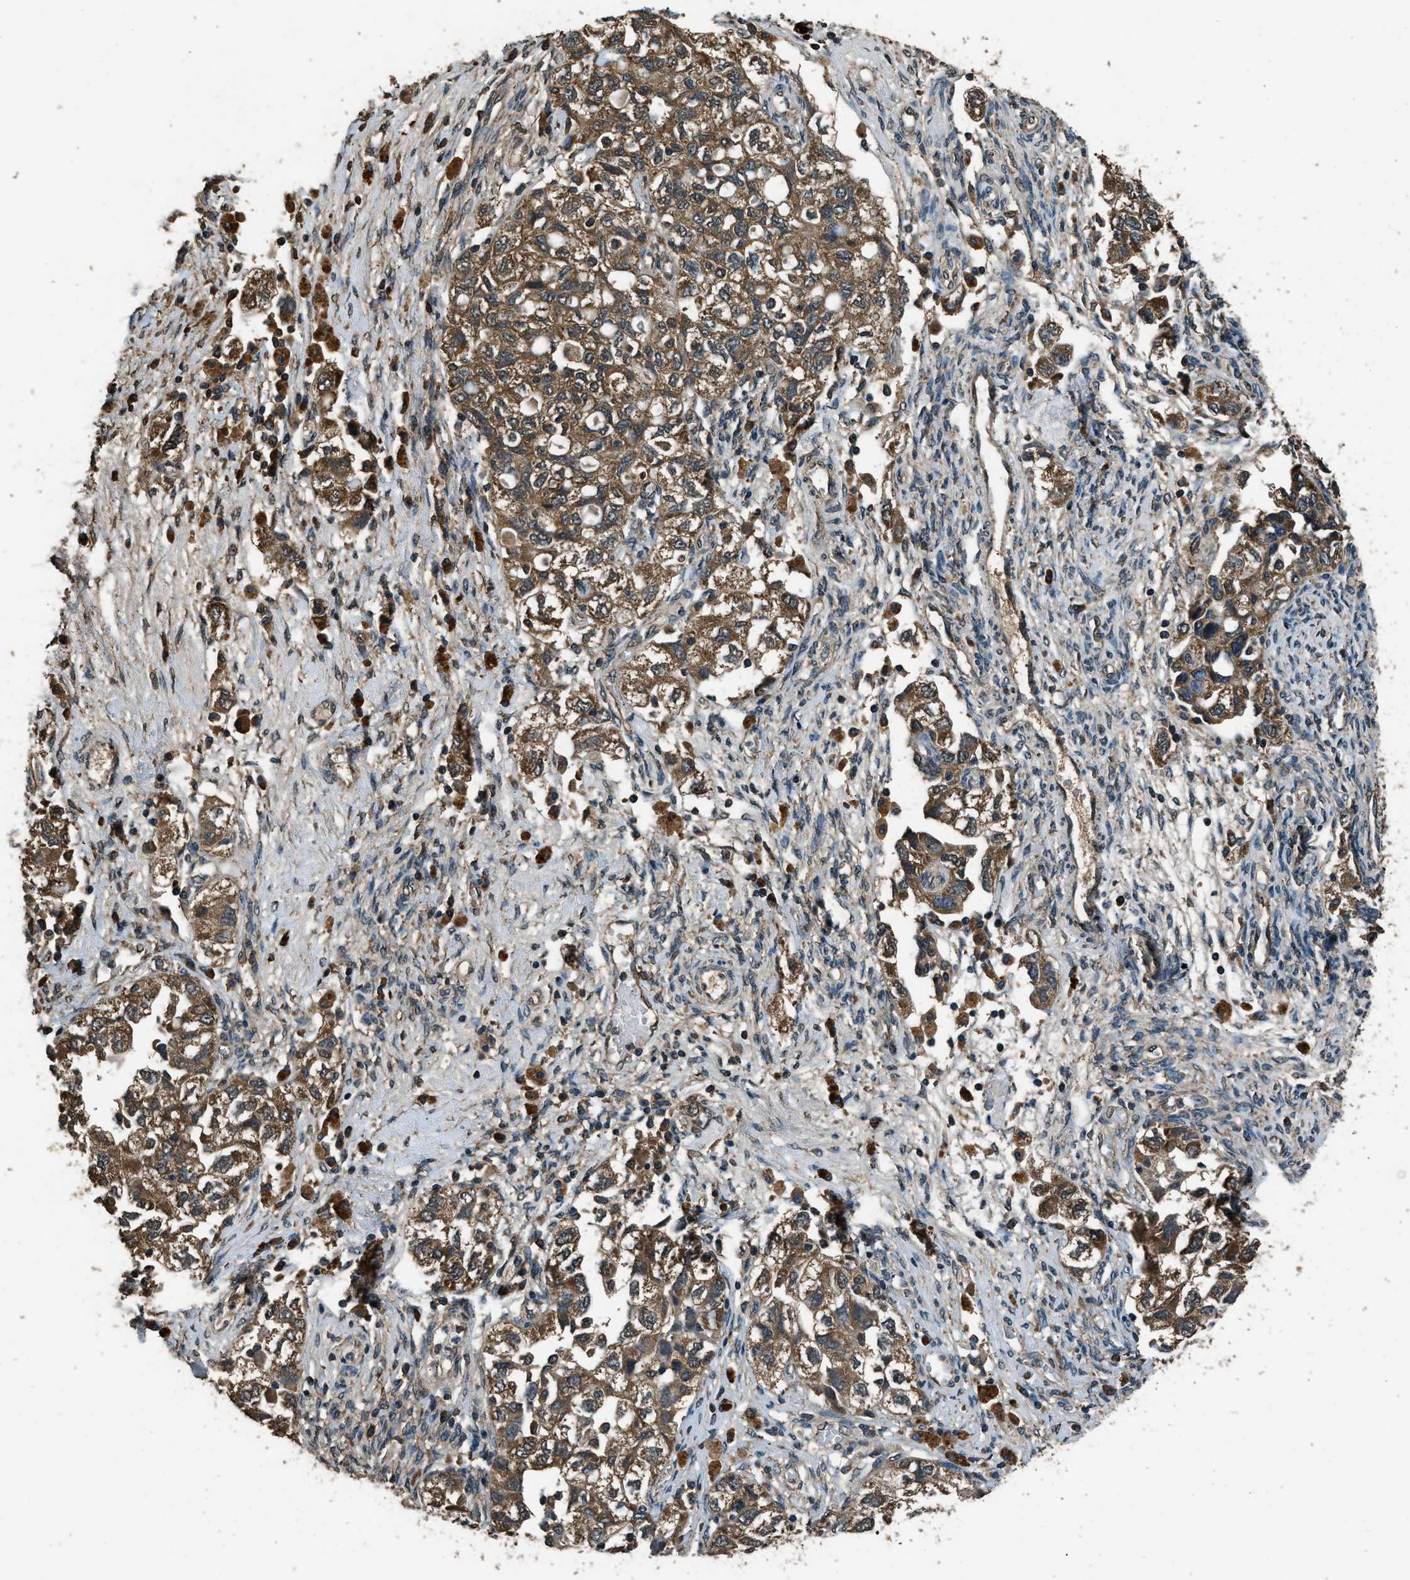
{"staining": {"intensity": "moderate", "quantity": ">75%", "location": "cytoplasmic/membranous"}, "tissue": "ovarian cancer", "cell_type": "Tumor cells", "image_type": "cancer", "snomed": [{"axis": "morphology", "description": "Carcinoma, NOS"}, {"axis": "morphology", "description": "Cystadenocarcinoma, serous, NOS"}, {"axis": "topography", "description": "Ovary"}], "caption": "Serous cystadenocarcinoma (ovarian) tissue reveals moderate cytoplasmic/membranous expression in approximately >75% of tumor cells", "gene": "SALL3", "patient": {"sex": "female", "age": 69}}